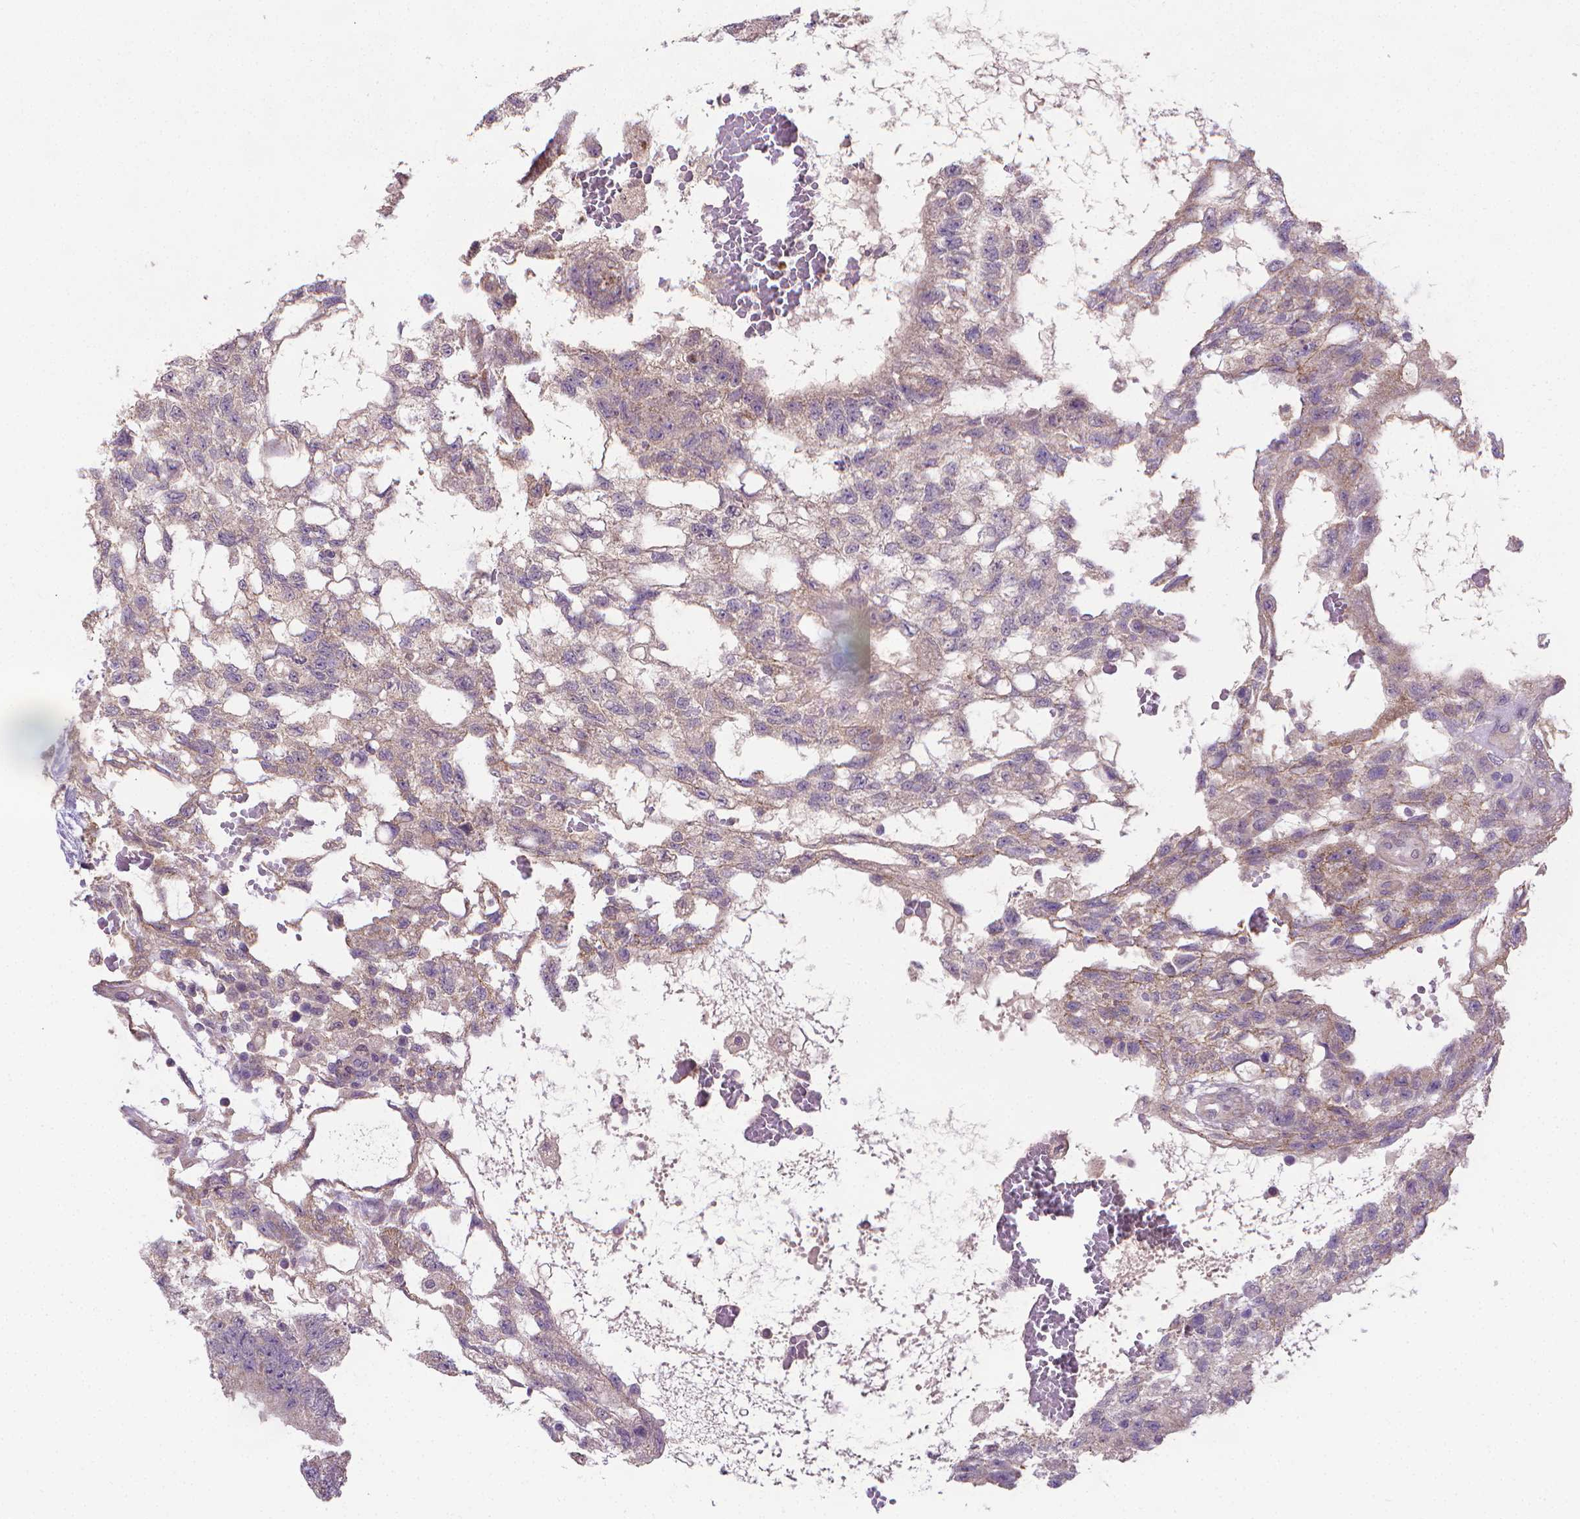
{"staining": {"intensity": "weak", "quantity": "25%-75%", "location": "cytoplasmic/membranous"}, "tissue": "testis cancer", "cell_type": "Tumor cells", "image_type": "cancer", "snomed": [{"axis": "morphology", "description": "Carcinoma, Embryonal, NOS"}, {"axis": "topography", "description": "Testis"}], "caption": "Protein expression analysis of testis cancer (embryonal carcinoma) reveals weak cytoplasmic/membranous positivity in about 25%-75% of tumor cells.", "gene": "GPR63", "patient": {"sex": "male", "age": 32}}